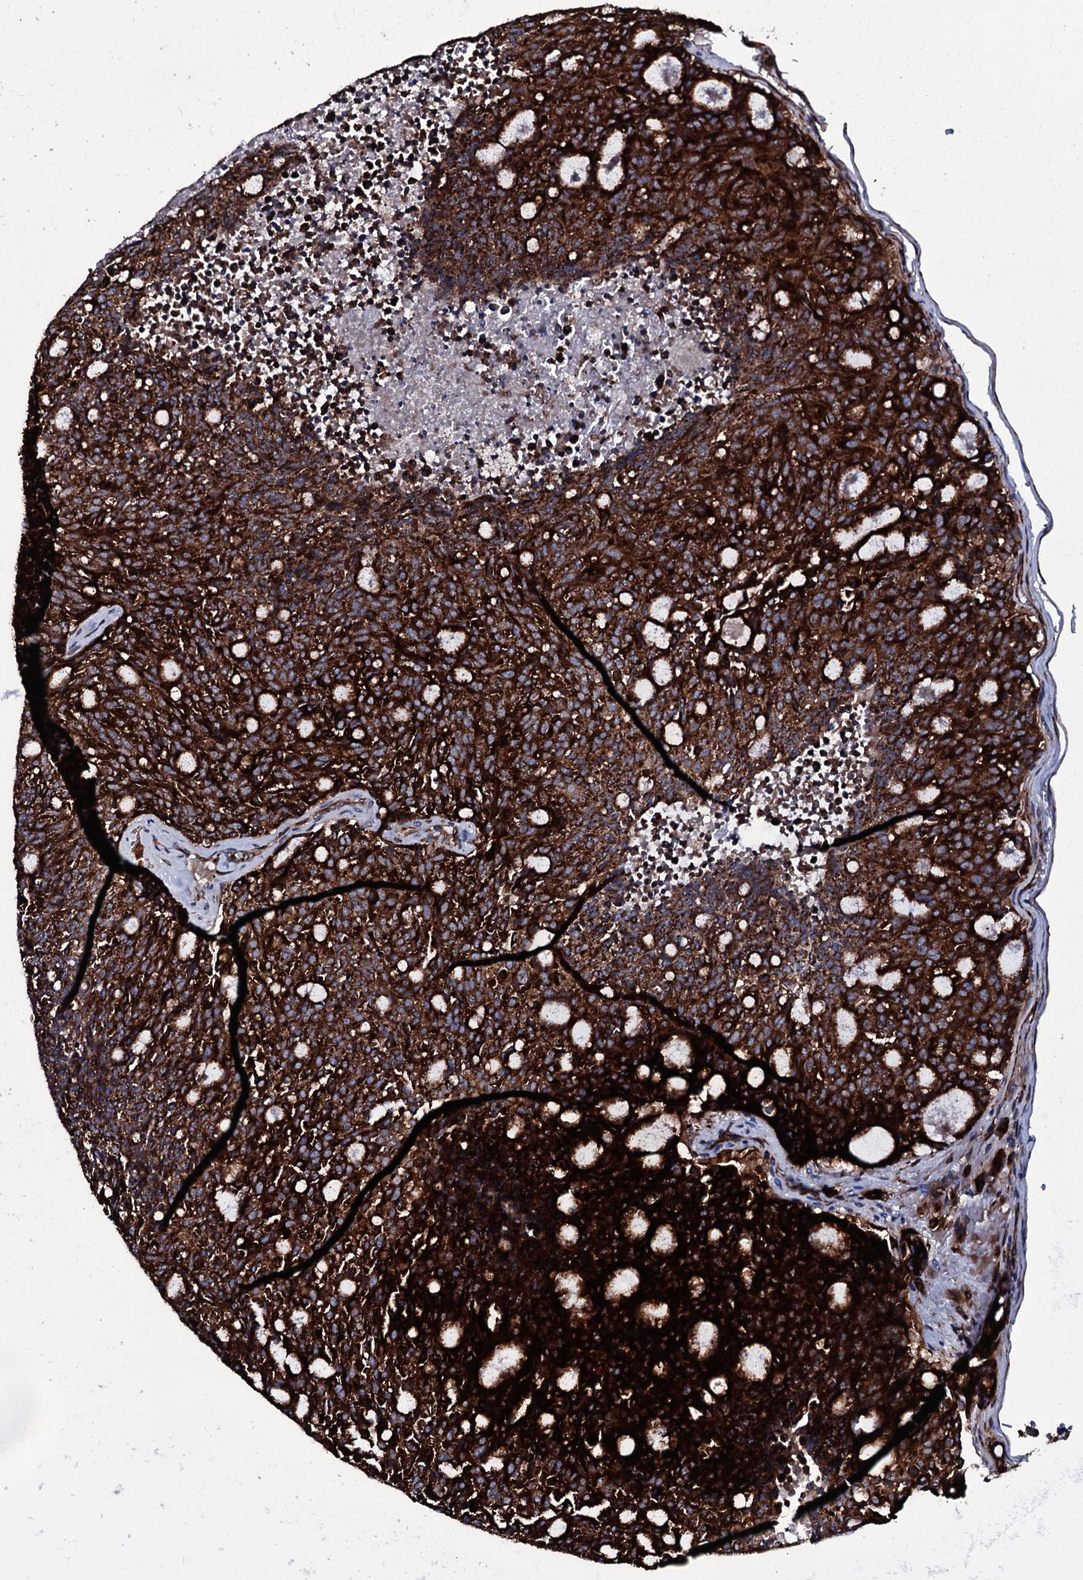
{"staining": {"intensity": "strong", "quantity": ">75%", "location": "cytoplasmic/membranous"}, "tissue": "carcinoid", "cell_type": "Tumor cells", "image_type": "cancer", "snomed": [{"axis": "morphology", "description": "Carcinoid, malignant, NOS"}, {"axis": "topography", "description": "Pancreas"}], "caption": "The histopathology image displays immunohistochemical staining of carcinoid. There is strong cytoplasmic/membranous positivity is seen in approximately >75% of tumor cells.", "gene": "VAMP8", "patient": {"sex": "female", "age": 54}}